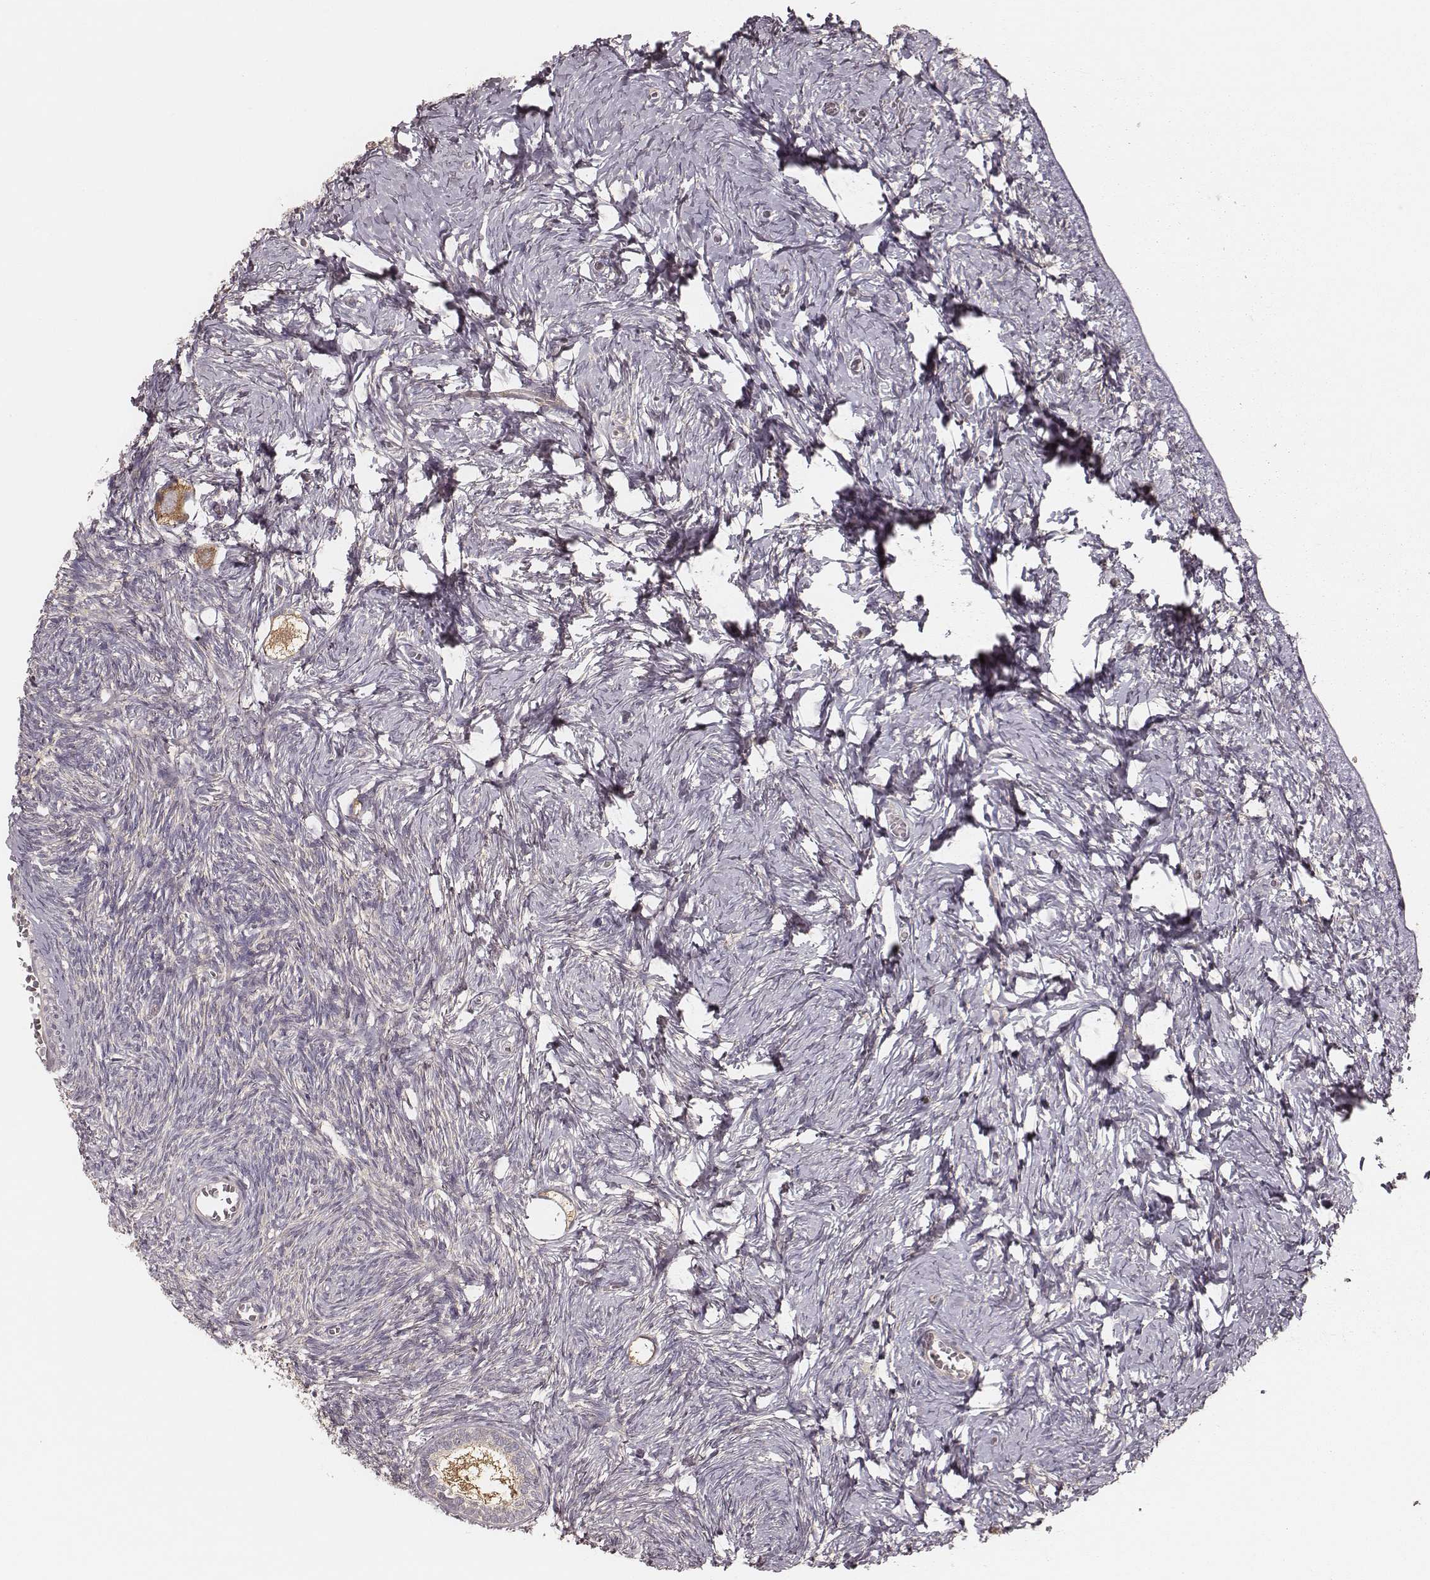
{"staining": {"intensity": "moderate", "quantity": ">75%", "location": "cytoplasmic/membranous"}, "tissue": "ovary", "cell_type": "Follicle cells", "image_type": "normal", "snomed": [{"axis": "morphology", "description": "Normal tissue, NOS"}, {"axis": "topography", "description": "Ovary"}], "caption": "Immunohistochemical staining of benign human ovary displays medium levels of moderate cytoplasmic/membranous staining in approximately >75% of follicle cells. (DAB = brown stain, brightfield microscopy at high magnification).", "gene": "CARS1", "patient": {"sex": "female", "age": 27}}